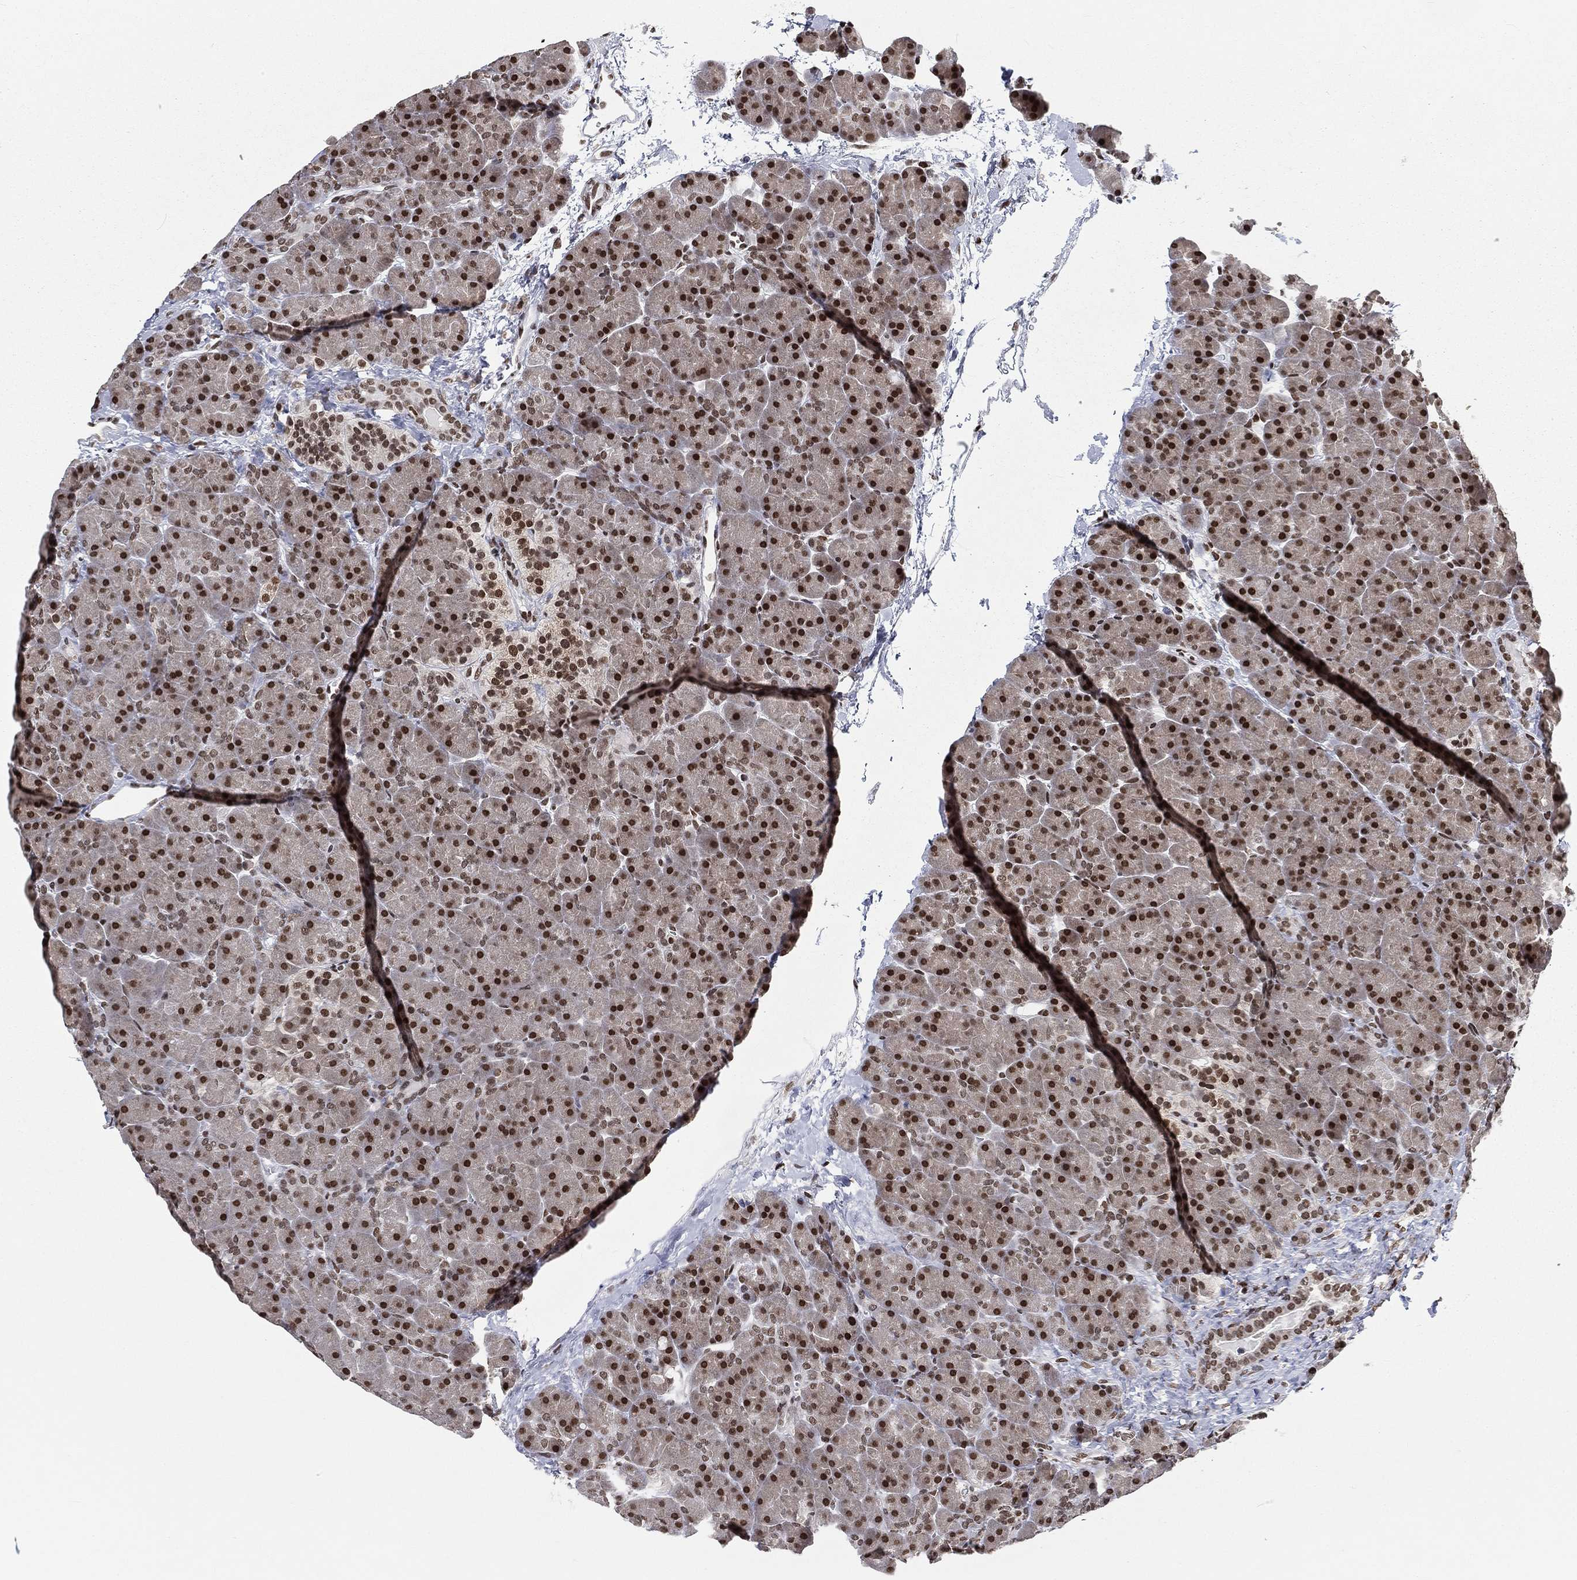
{"staining": {"intensity": "strong", "quantity": ">75%", "location": "nuclear"}, "tissue": "pancreas", "cell_type": "Exocrine glandular cells", "image_type": "normal", "snomed": [{"axis": "morphology", "description": "Normal tissue, NOS"}, {"axis": "topography", "description": "Pancreas"}], "caption": "DAB immunohistochemical staining of benign human pancreas reveals strong nuclear protein expression in about >75% of exocrine glandular cells.", "gene": "FUBP3", "patient": {"sex": "female", "age": 44}}